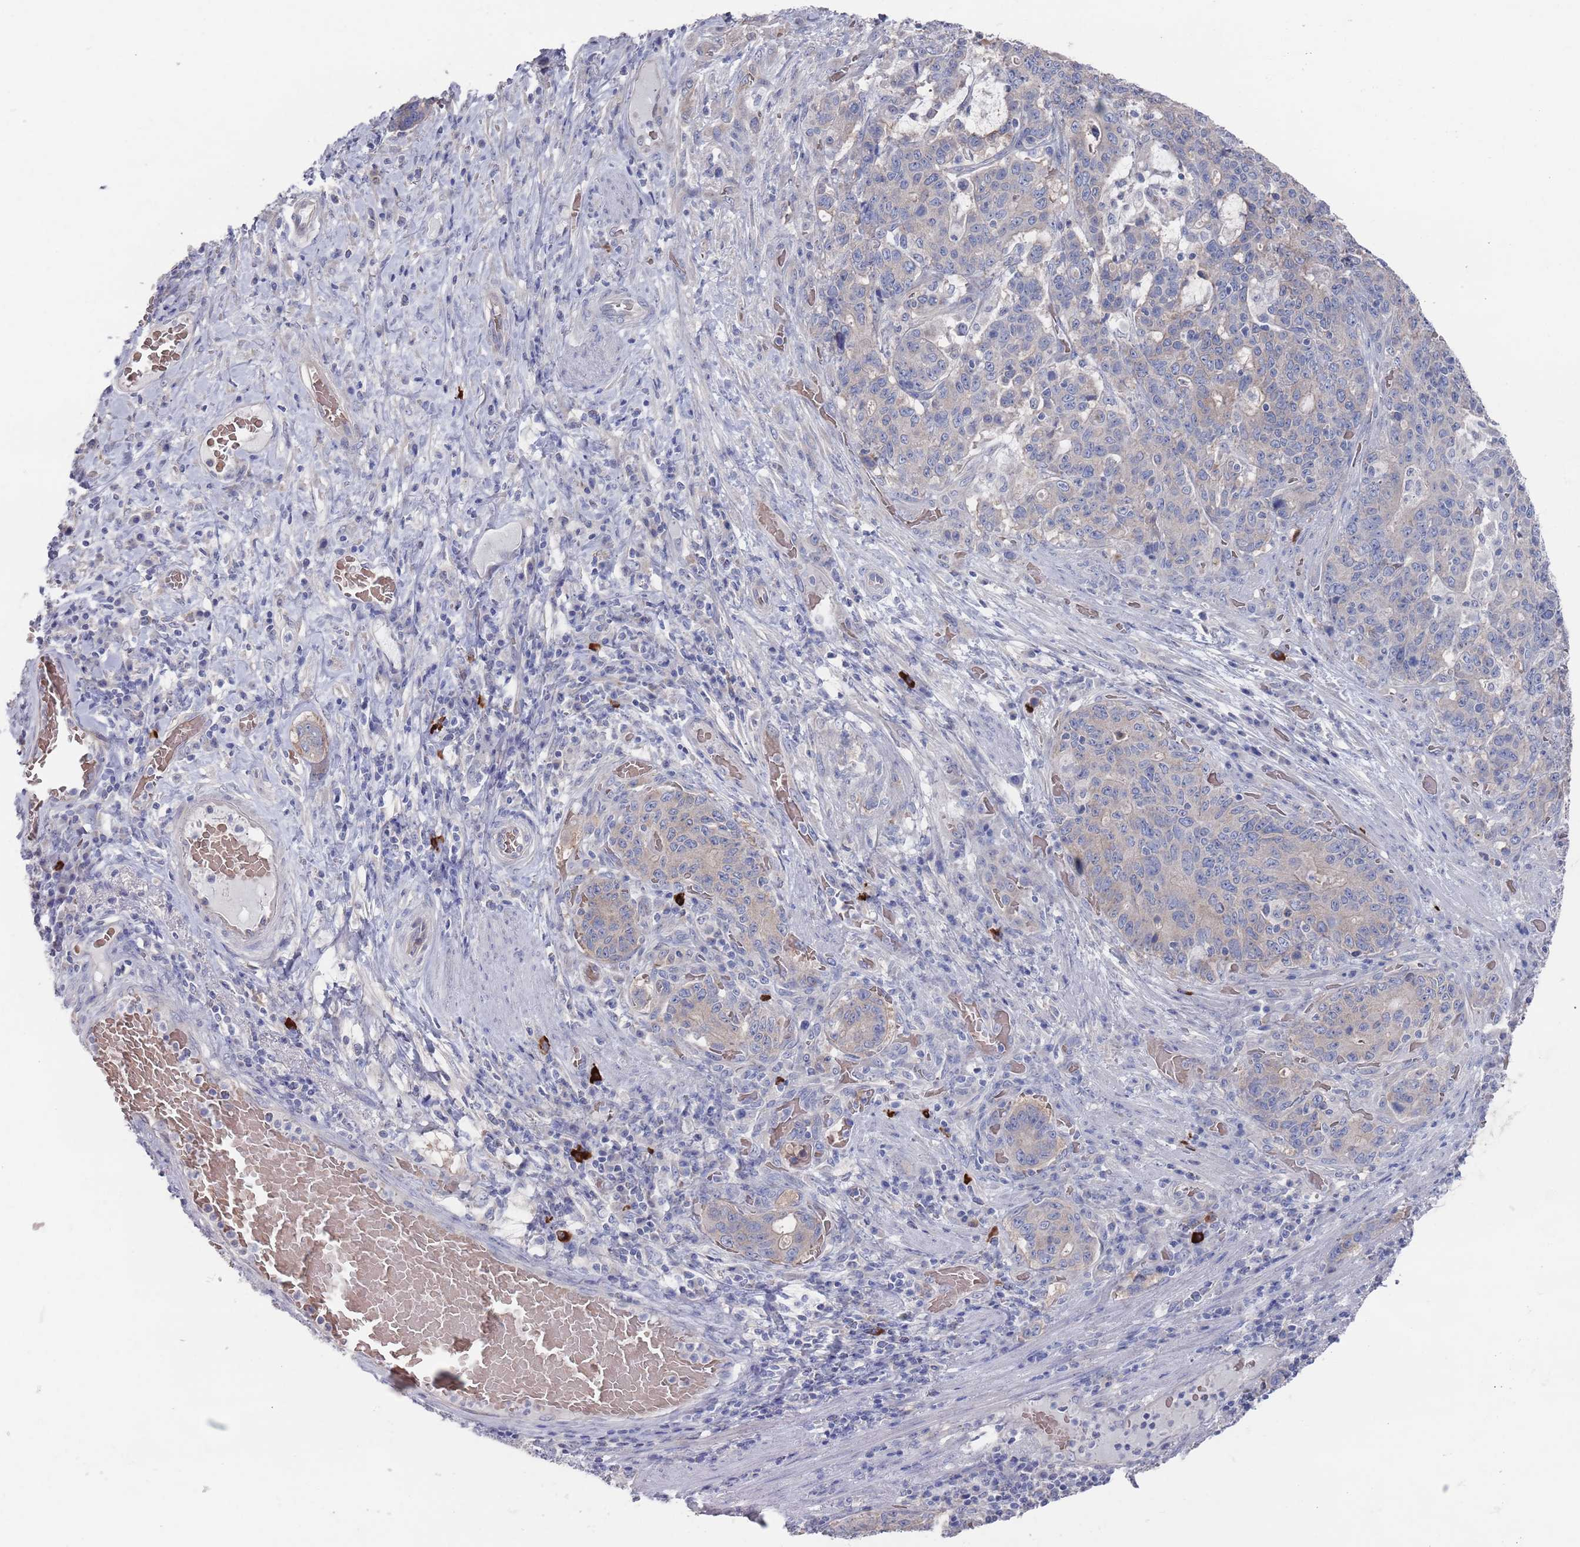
{"staining": {"intensity": "negative", "quantity": "none", "location": "none"}, "tissue": "stomach cancer", "cell_type": "Tumor cells", "image_type": "cancer", "snomed": [{"axis": "morphology", "description": "Normal tissue, NOS"}, {"axis": "morphology", "description": "Adenocarcinoma, NOS"}, {"axis": "topography", "description": "Stomach"}], "caption": "There is no significant staining in tumor cells of stomach cancer. (DAB (3,3'-diaminobenzidine) immunohistochemistry (IHC) visualized using brightfield microscopy, high magnification).", "gene": "TMCO3", "patient": {"sex": "female", "age": 64}}